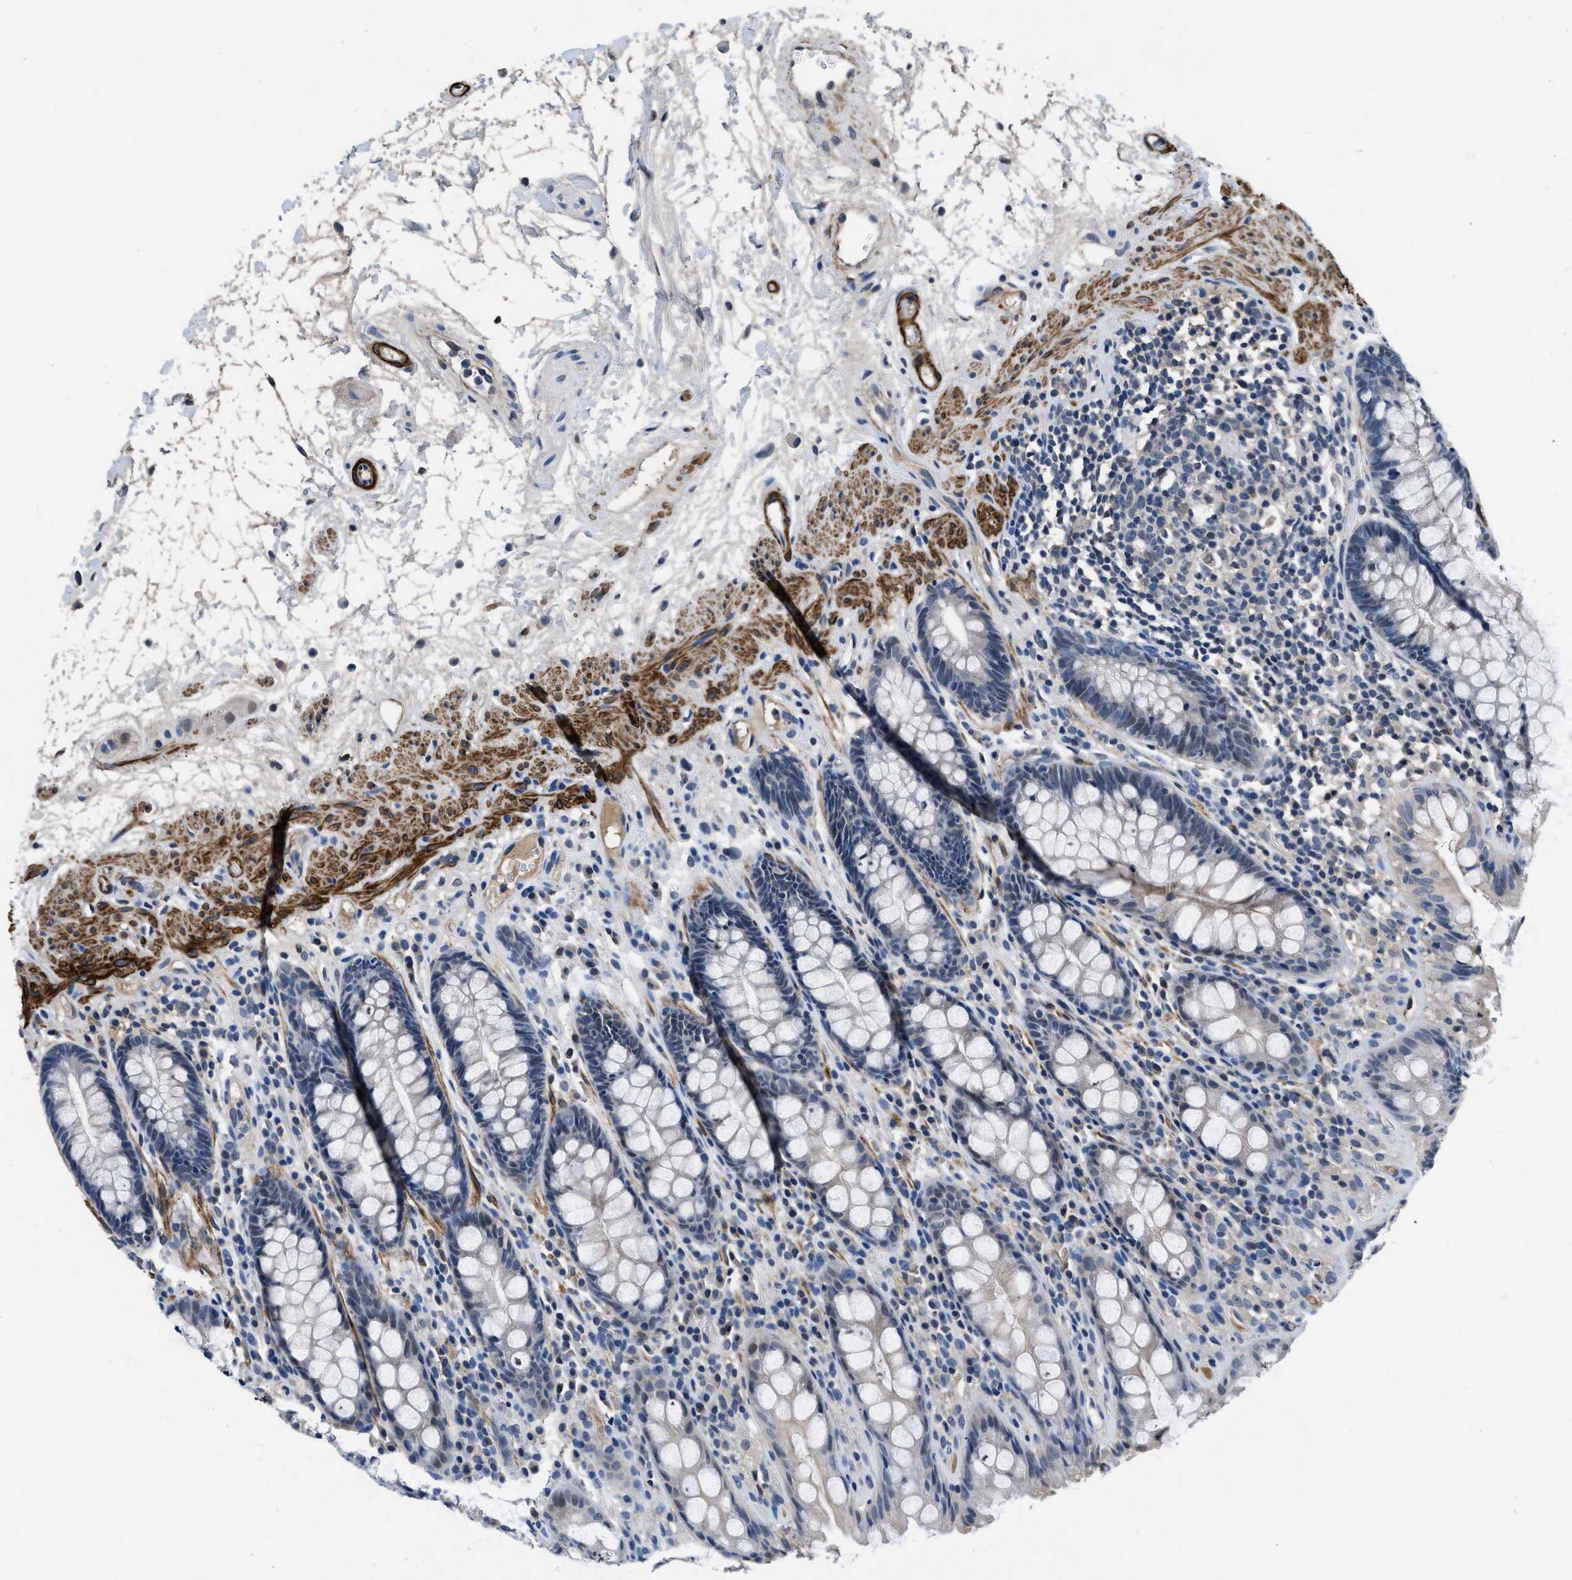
{"staining": {"intensity": "weak", "quantity": "25%-75%", "location": "cytoplasmic/membranous"}, "tissue": "rectum", "cell_type": "Glandular cells", "image_type": "normal", "snomed": [{"axis": "morphology", "description": "Normal tissue, NOS"}, {"axis": "topography", "description": "Rectum"}], "caption": "An immunohistochemistry (IHC) histopathology image of benign tissue is shown. Protein staining in brown highlights weak cytoplasmic/membranous positivity in rectum within glandular cells.", "gene": "LANCL2", "patient": {"sex": "male", "age": 64}}